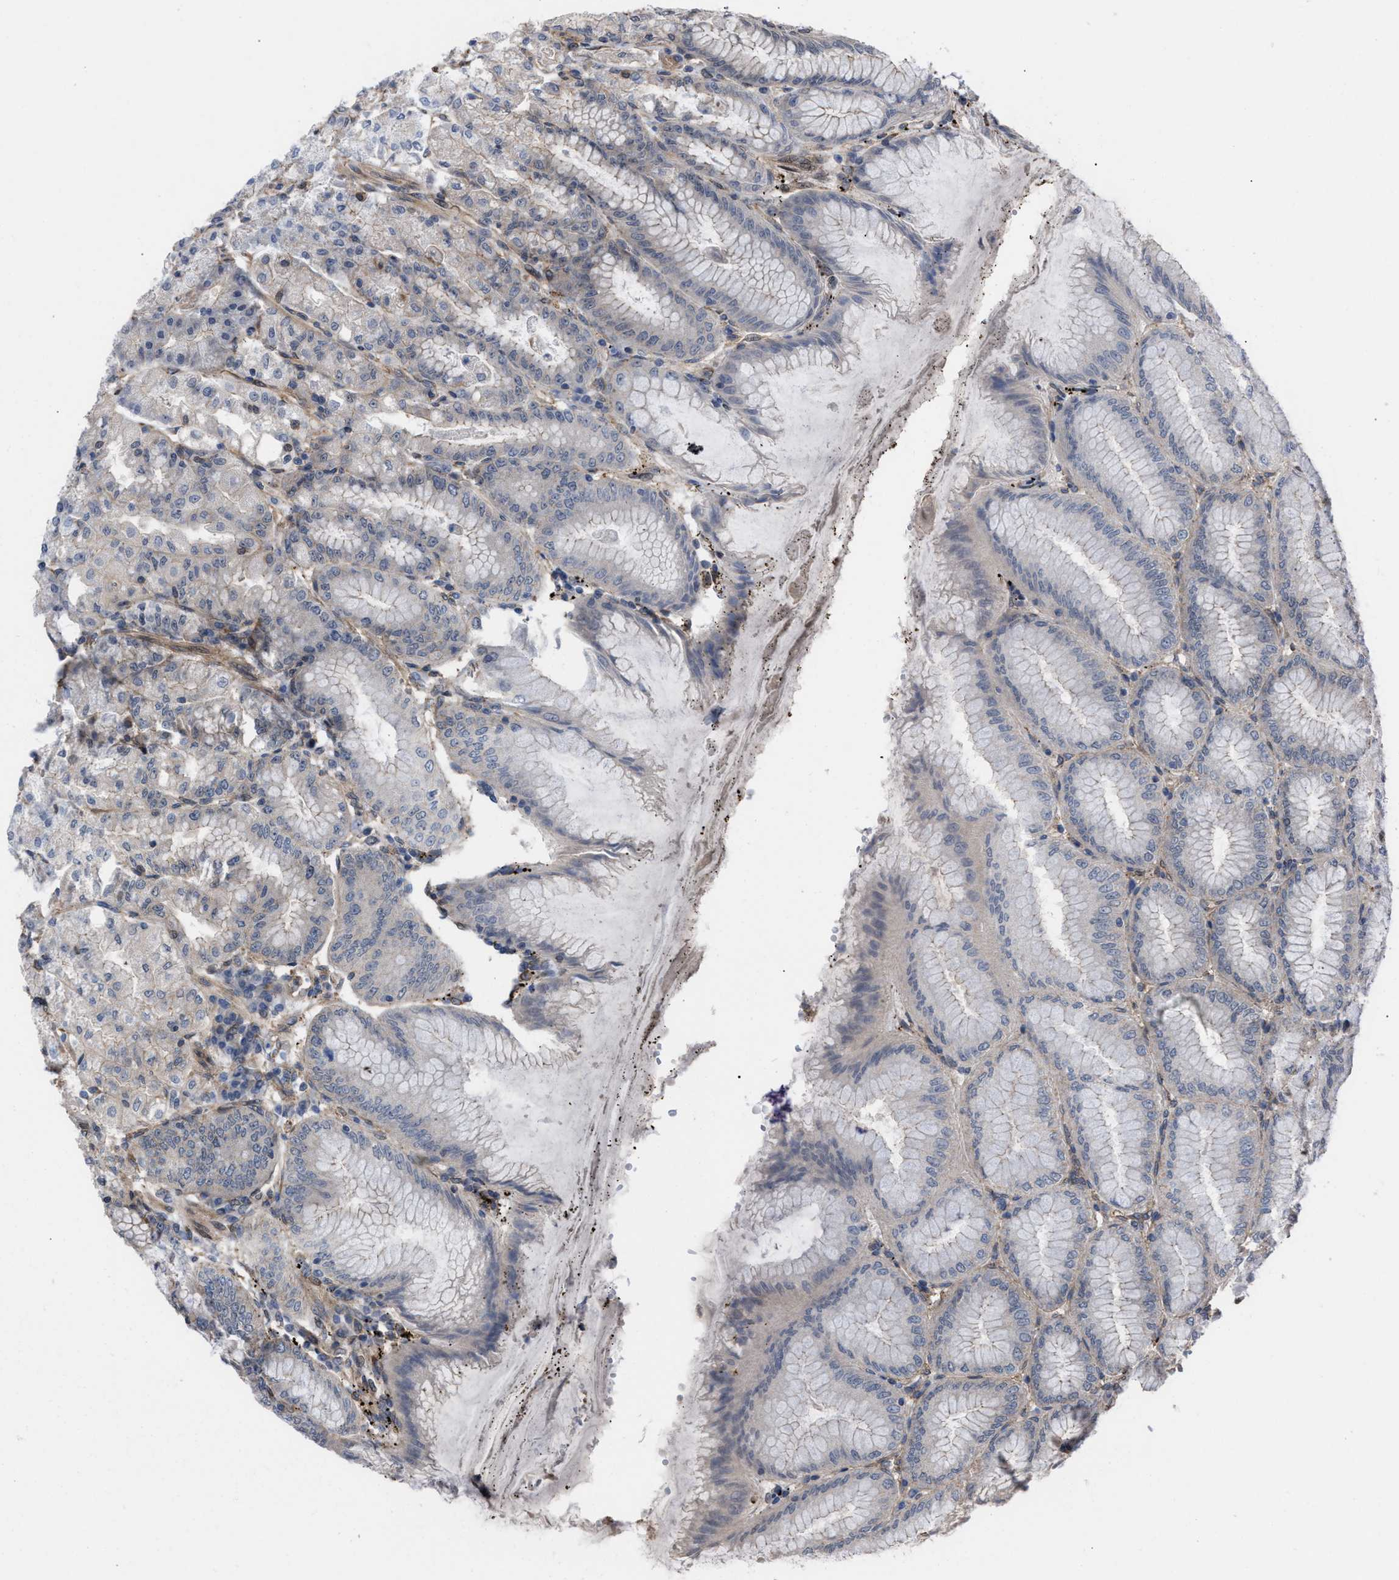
{"staining": {"intensity": "moderate", "quantity": "25%-75%", "location": "cytoplasmic/membranous,nuclear"}, "tissue": "stomach", "cell_type": "Glandular cells", "image_type": "normal", "snomed": [{"axis": "morphology", "description": "Normal tissue, NOS"}, {"axis": "topography", "description": "Stomach, lower"}], "caption": "Immunohistochemical staining of normal human stomach shows medium levels of moderate cytoplasmic/membranous,nuclear positivity in approximately 25%-75% of glandular cells.", "gene": "TP53BP2", "patient": {"sex": "male", "age": 71}}